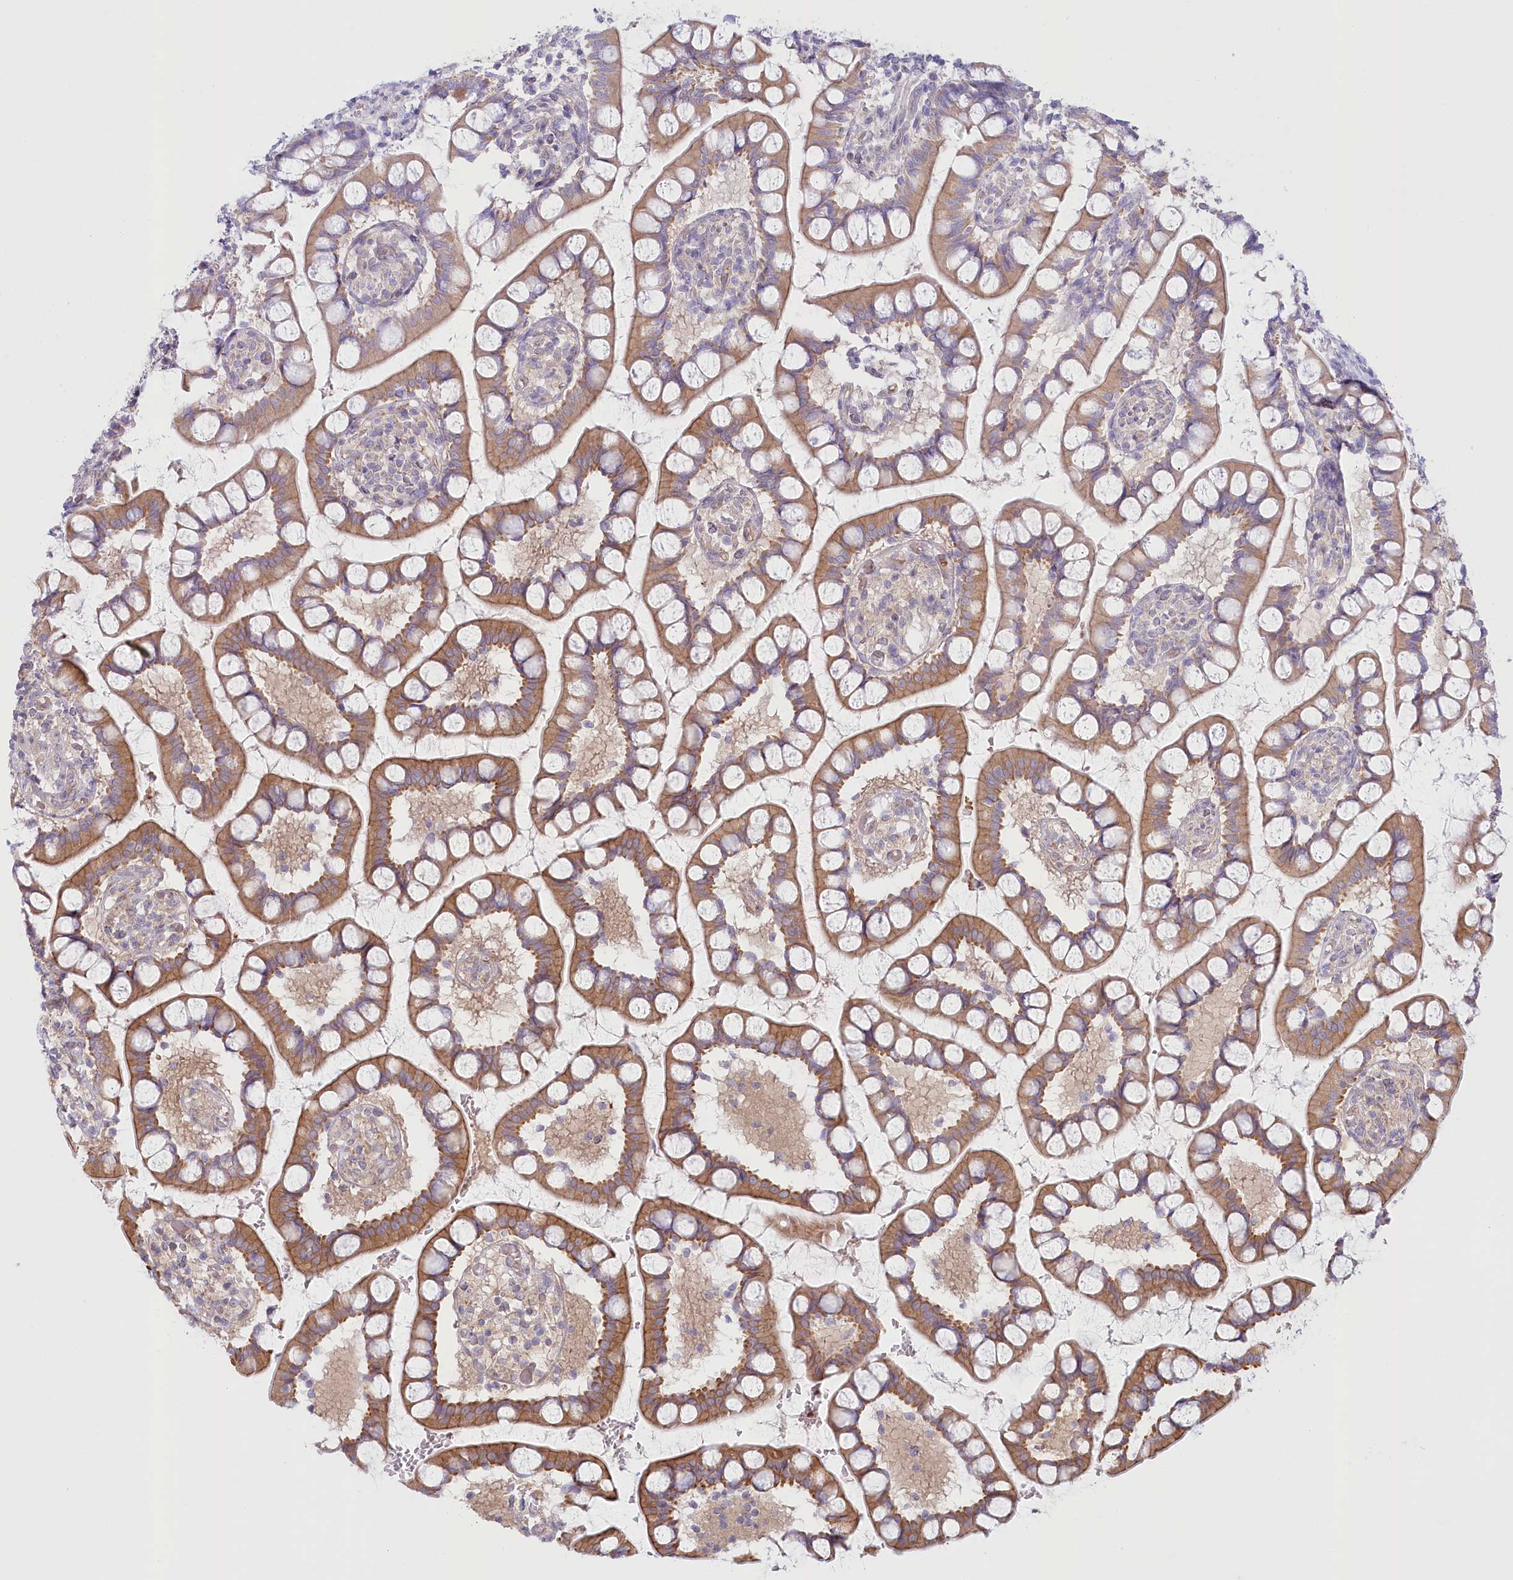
{"staining": {"intensity": "moderate", "quantity": "25%-75%", "location": "cytoplasmic/membranous"}, "tissue": "small intestine", "cell_type": "Glandular cells", "image_type": "normal", "snomed": [{"axis": "morphology", "description": "Normal tissue, NOS"}, {"axis": "topography", "description": "Small intestine"}], "caption": "An image of small intestine stained for a protein demonstrates moderate cytoplasmic/membranous brown staining in glandular cells. The protein is shown in brown color, while the nuclei are stained blue.", "gene": "COMMD3", "patient": {"sex": "male", "age": 52}}